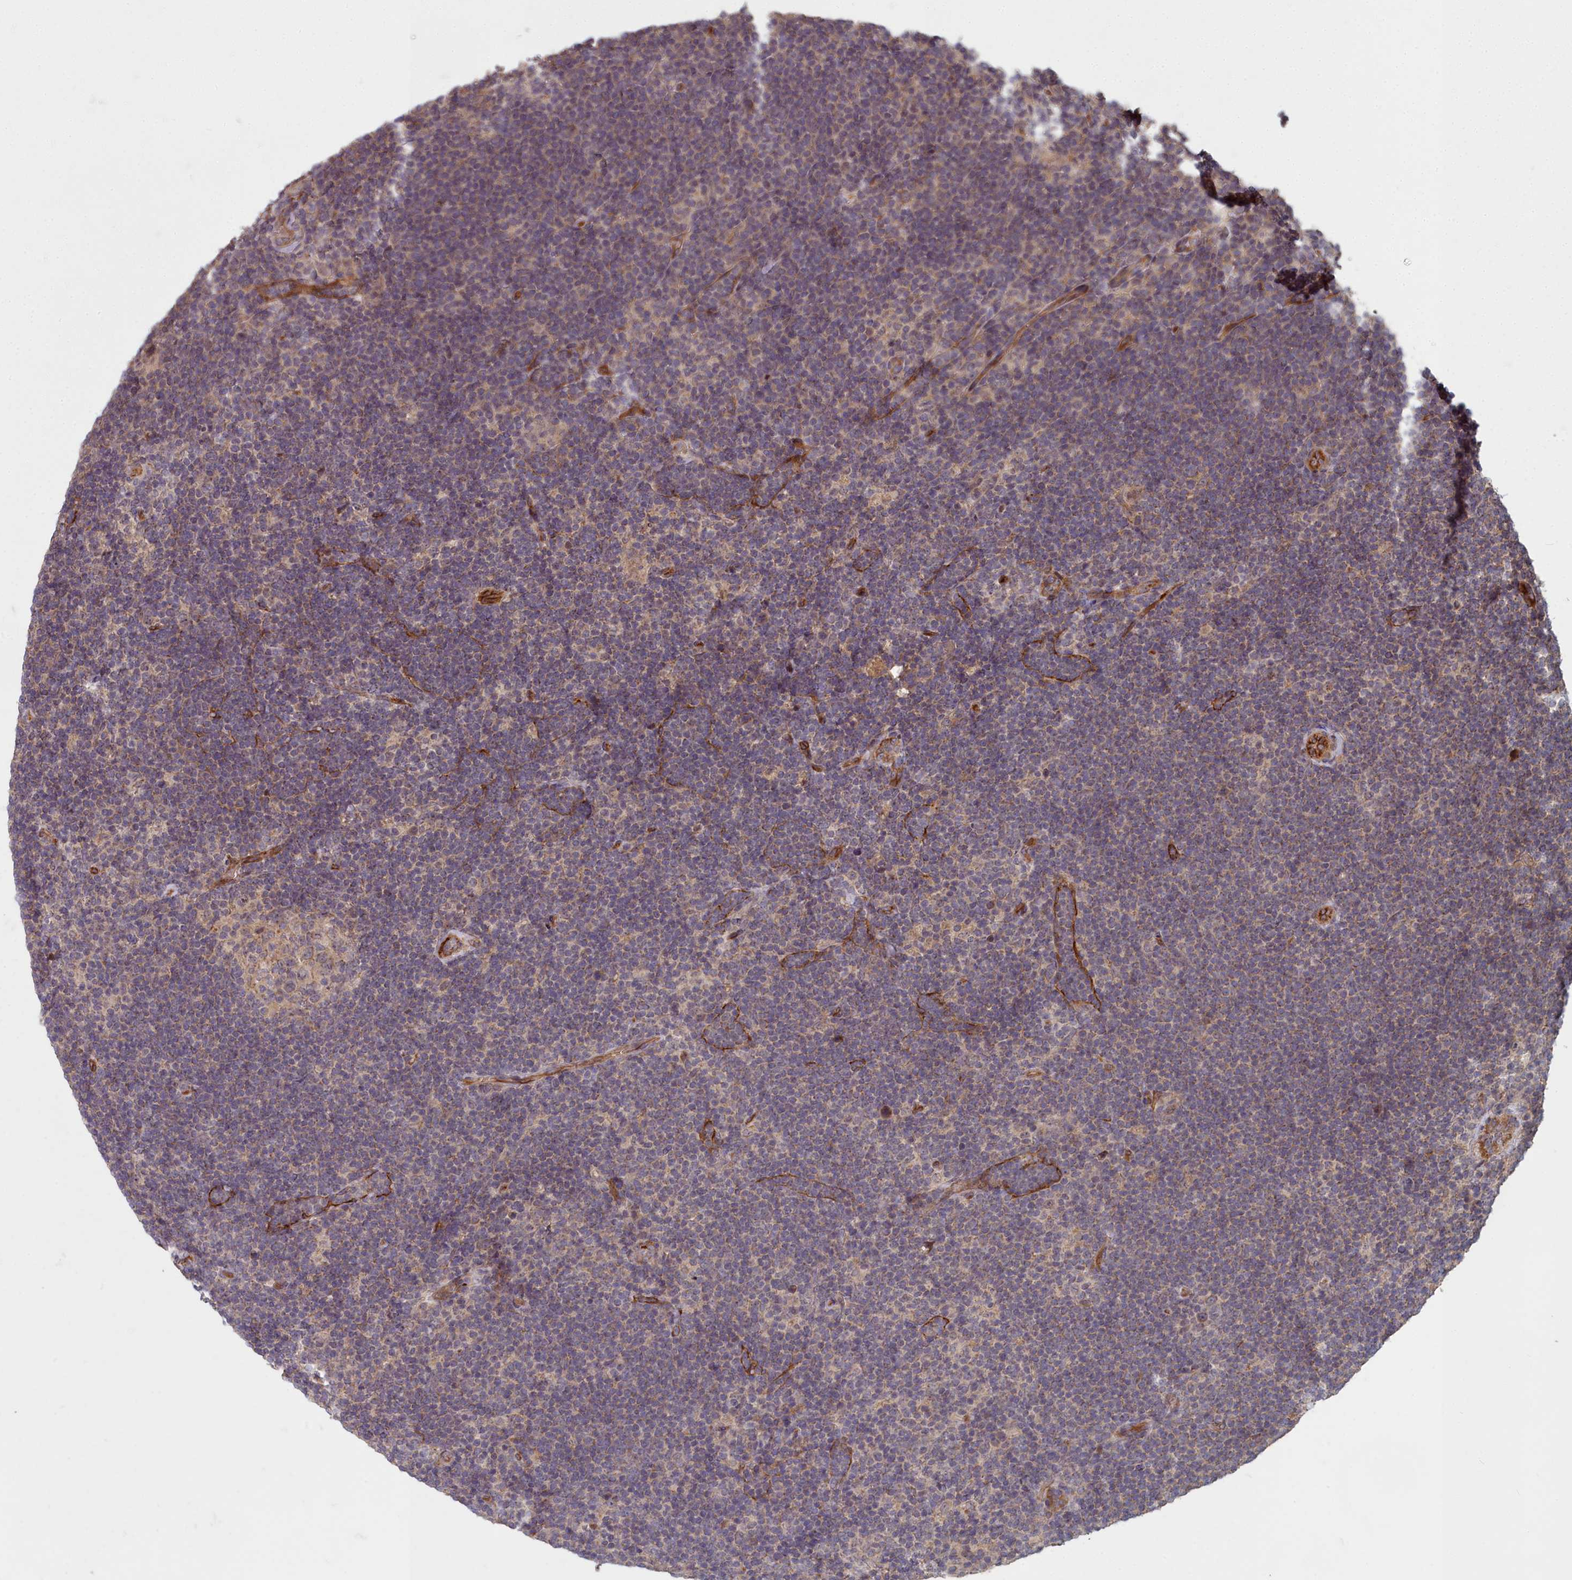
{"staining": {"intensity": "negative", "quantity": "none", "location": "none"}, "tissue": "lymphoma", "cell_type": "Tumor cells", "image_type": "cancer", "snomed": [{"axis": "morphology", "description": "Hodgkin's disease, NOS"}, {"axis": "topography", "description": "Lymph node"}], "caption": "Tumor cells show no significant positivity in Hodgkin's disease. (DAB (3,3'-diaminobenzidine) immunohistochemistry with hematoxylin counter stain).", "gene": "TSPYL4", "patient": {"sex": "female", "age": 57}}